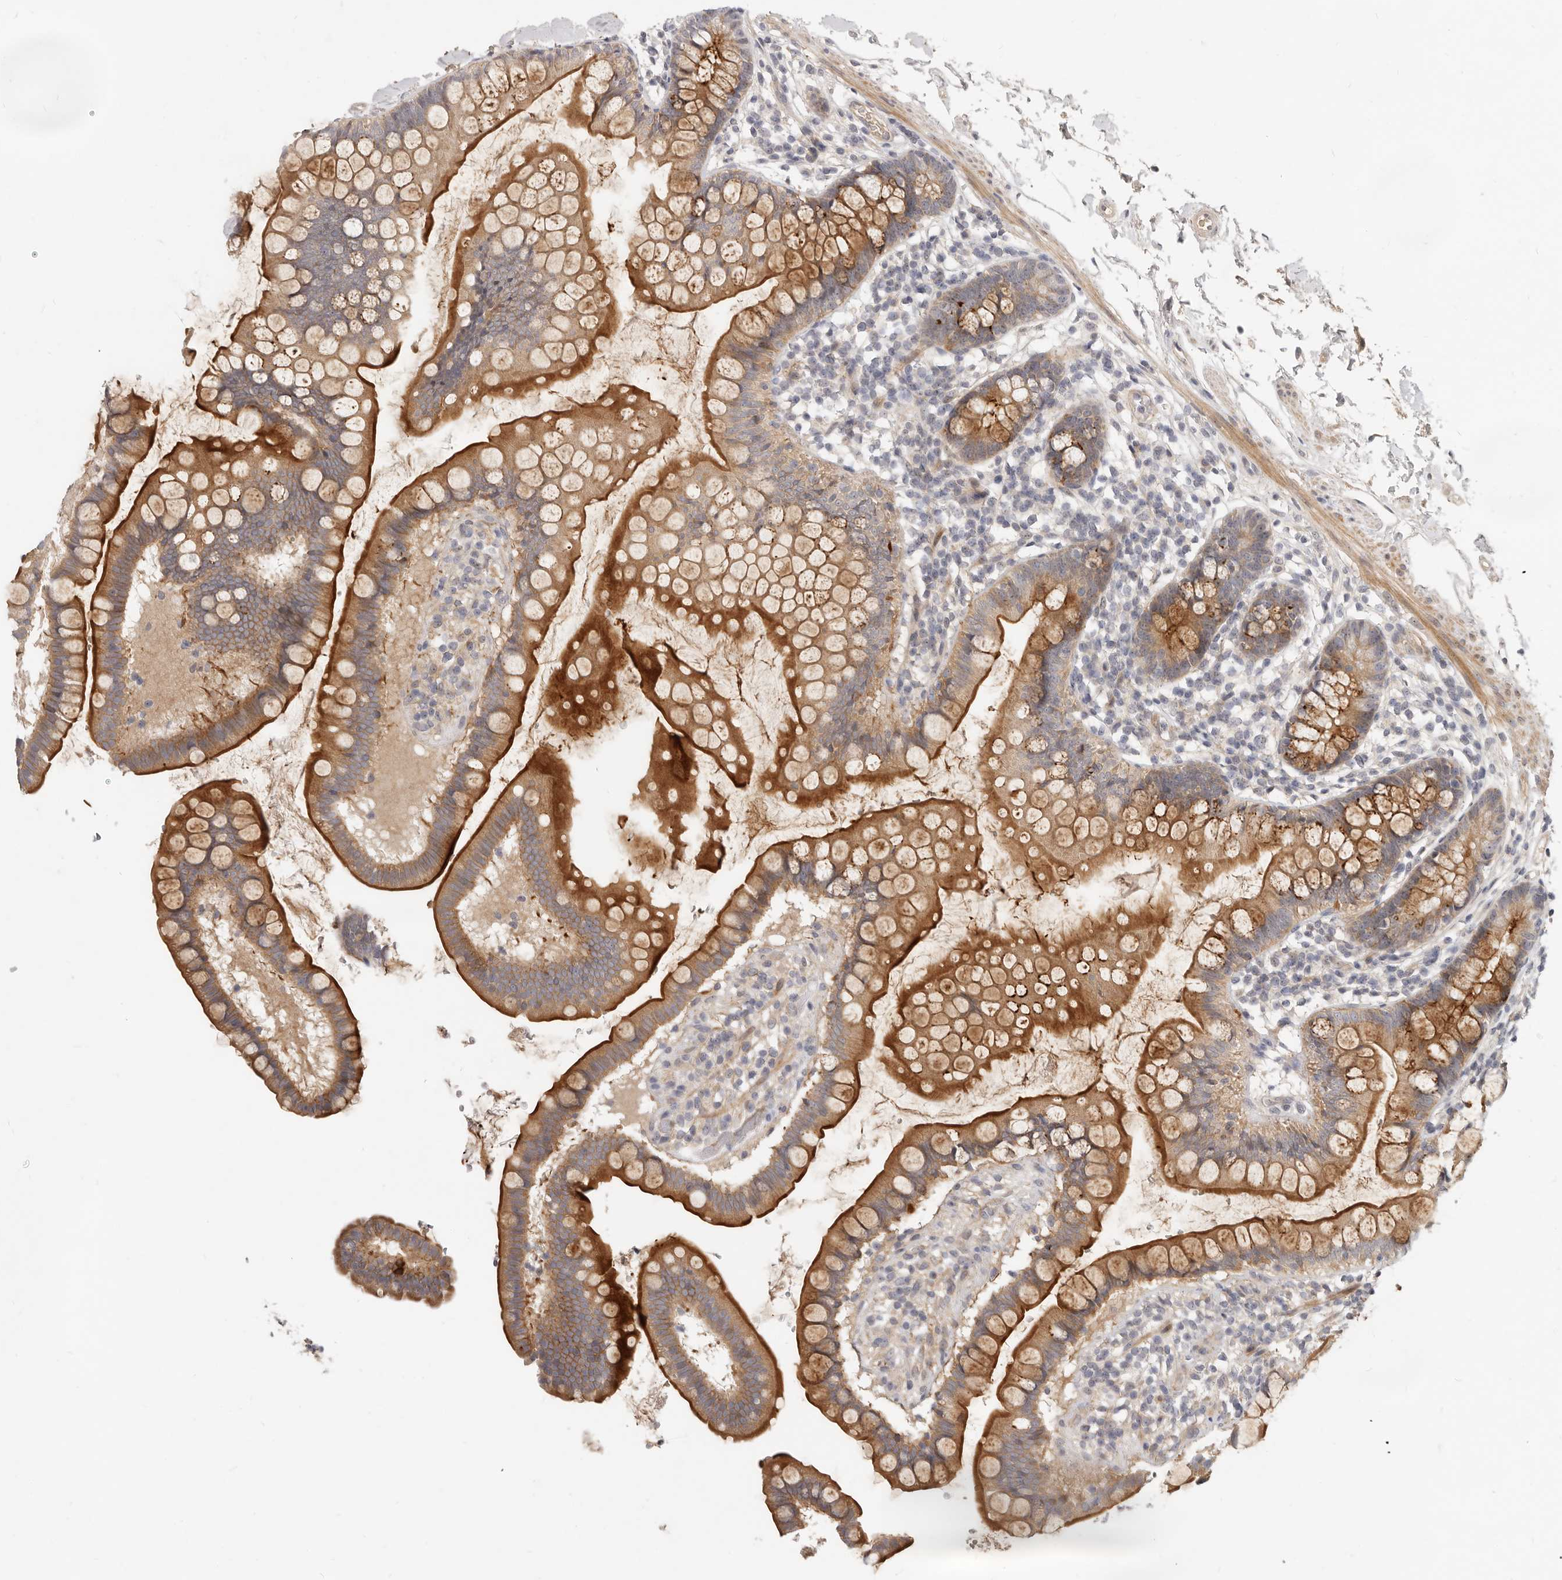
{"staining": {"intensity": "strong", "quantity": ">75%", "location": "cytoplasmic/membranous"}, "tissue": "small intestine", "cell_type": "Glandular cells", "image_type": "normal", "snomed": [{"axis": "morphology", "description": "Normal tissue, NOS"}, {"axis": "topography", "description": "Small intestine"}], "caption": "A brown stain highlights strong cytoplasmic/membranous positivity of a protein in glandular cells of normal human small intestine.", "gene": "MICALL2", "patient": {"sex": "female", "age": 84}}